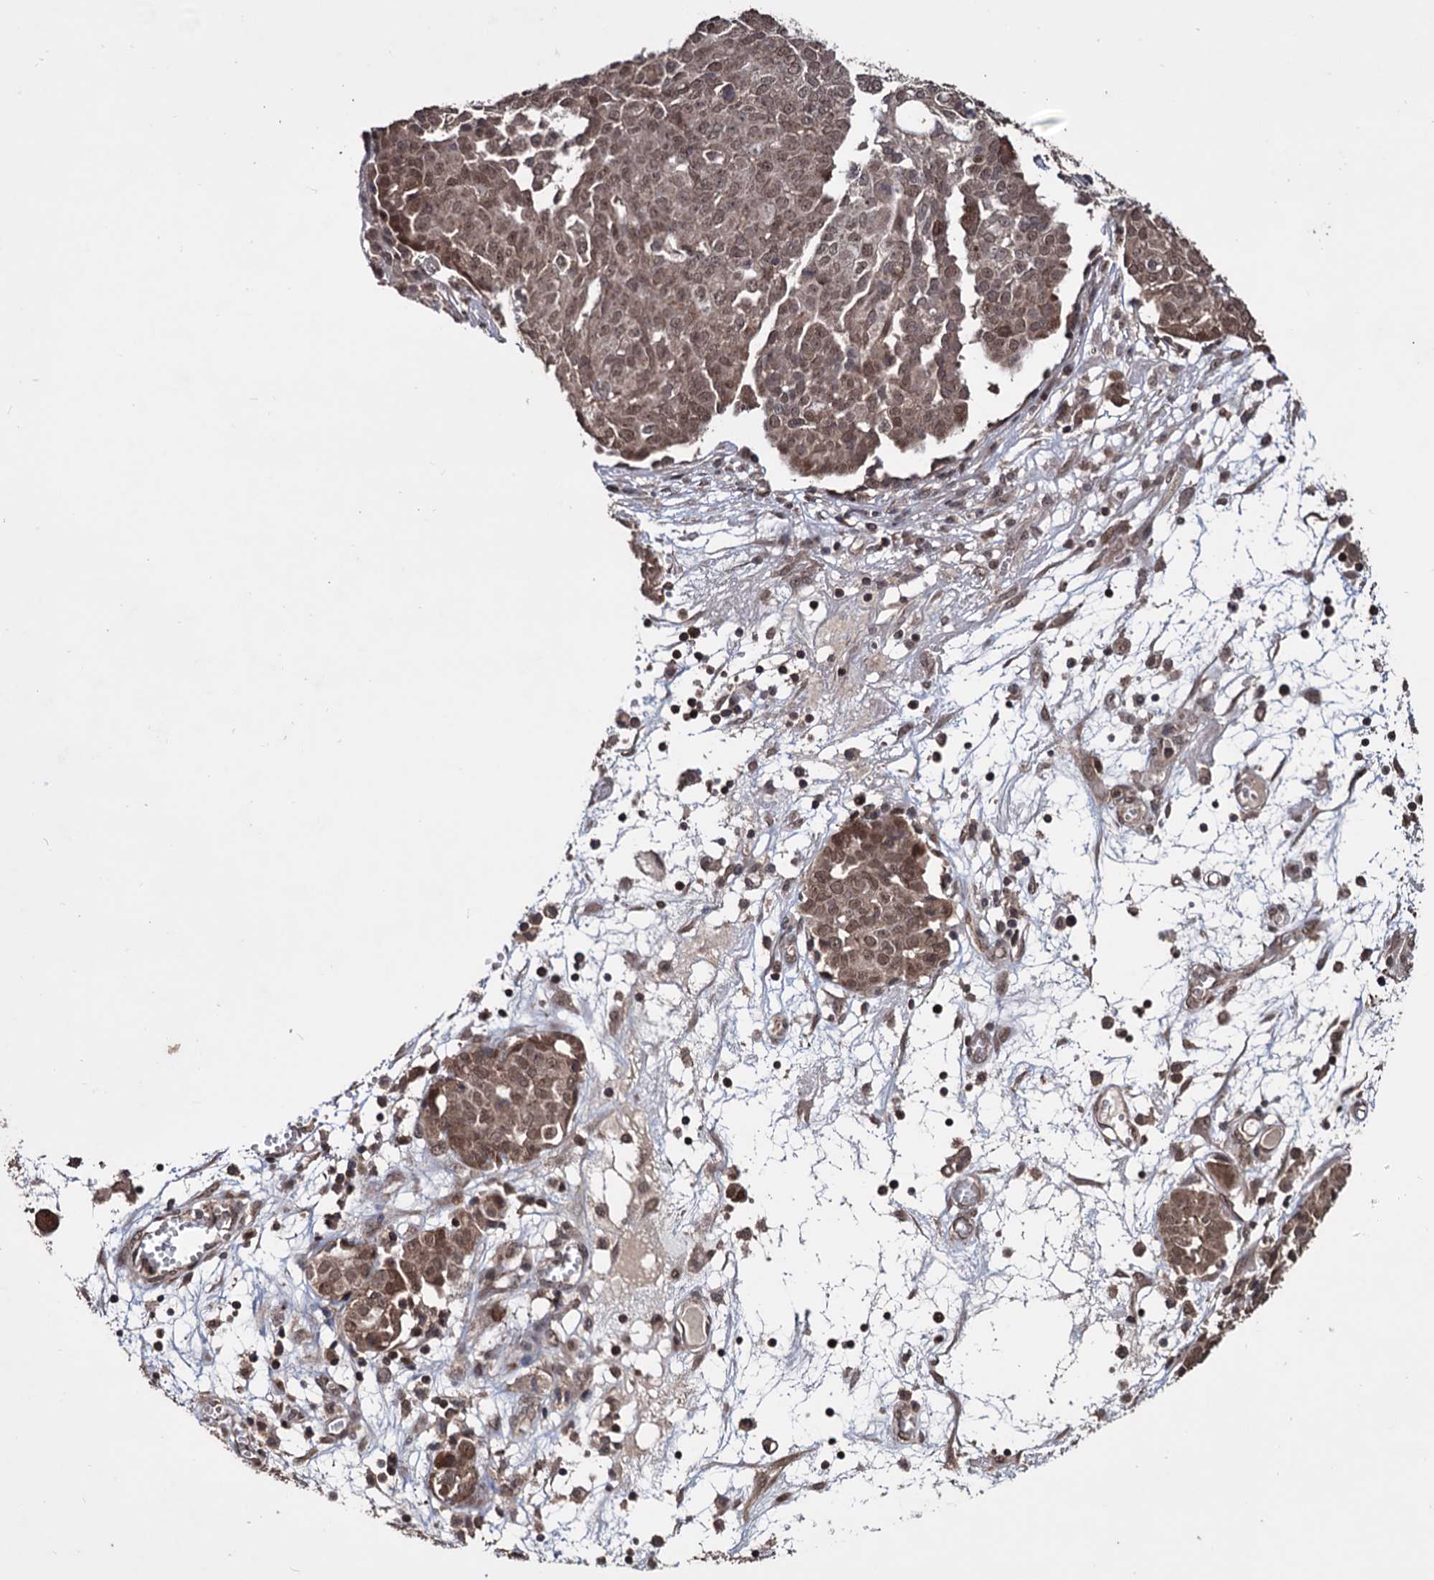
{"staining": {"intensity": "moderate", "quantity": ">75%", "location": "cytoplasmic/membranous,nuclear"}, "tissue": "ovarian cancer", "cell_type": "Tumor cells", "image_type": "cancer", "snomed": [{"axis": "morphology", "description": "Cystadenocarcinoma, serous, NOS"}, {"axis": "topography", "description": "Soft tissue"}, {"axis": "topography", "description": "Ovary"}], "caption": "Ovarian cancer stained with DAB (3,3'-diaminobenzidine) immunohistochemistry shows medium levels of moderate cytoplasmic/membranous and nuclear staining in approximately >75% of tumor cells.", "gene": "KLF5", "patient": {"sex": "female", "age": 57}}